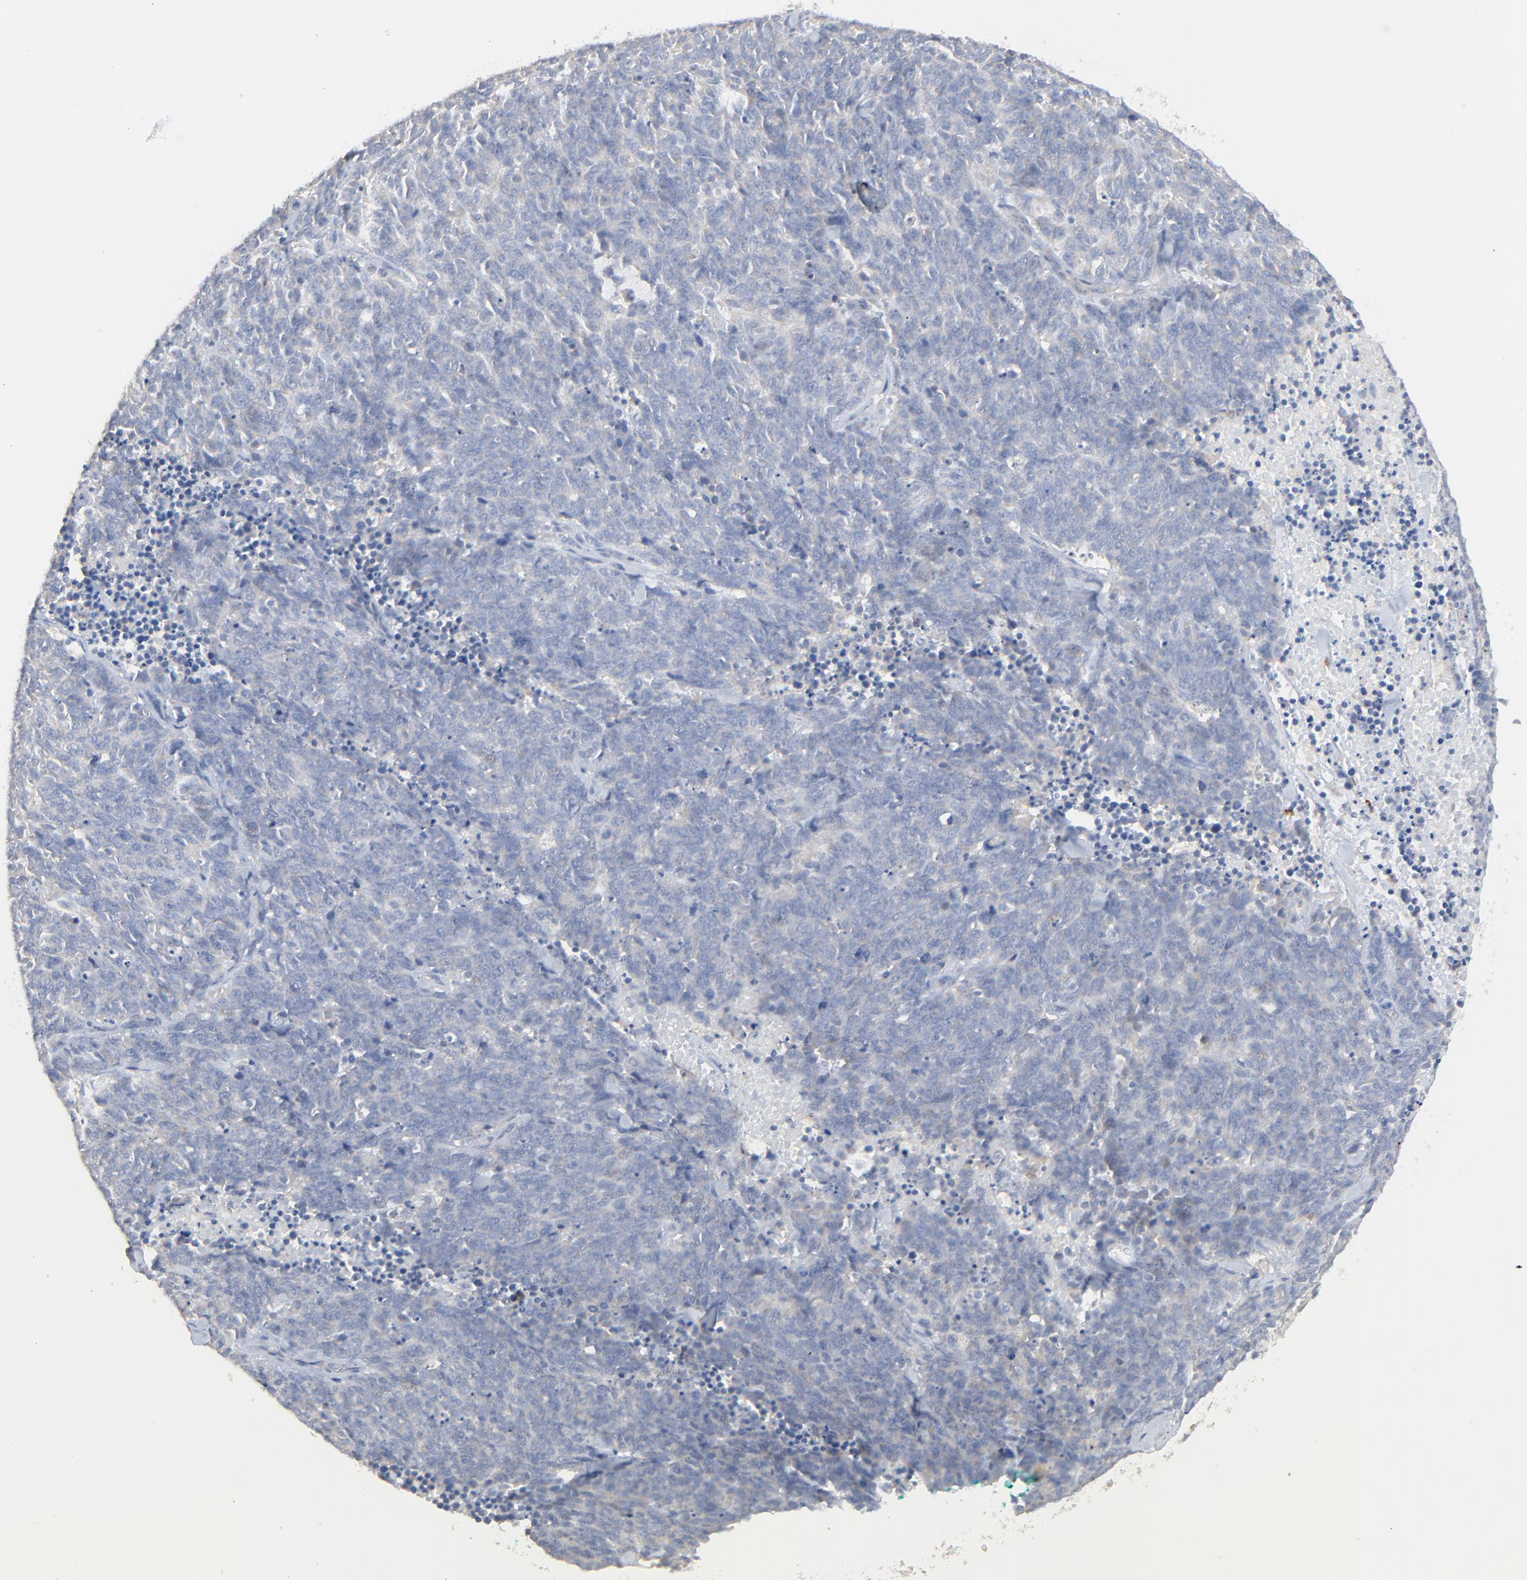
{"staining": {"intensity": "weak", "quantity": "<25%", "location": "cytoplasmic/membranous"}, "tissue": "lung cancer", "cell_type": "Tumor cells", "image_type": "cancer", "snomed": [{"axis": "morphology", "description": "Neoplasm, malignant, NOS"}, {"axis": "topography", "description": "Lung"}], "caption": "DAB (3,3'-diaminobenzidine) immunohistochemical staining of human lung cancer (malignant neoplasm) displays no significant expression in tumor cells.", "gene": "FANCB", "patient": {"sex": "female", "age": 58}}